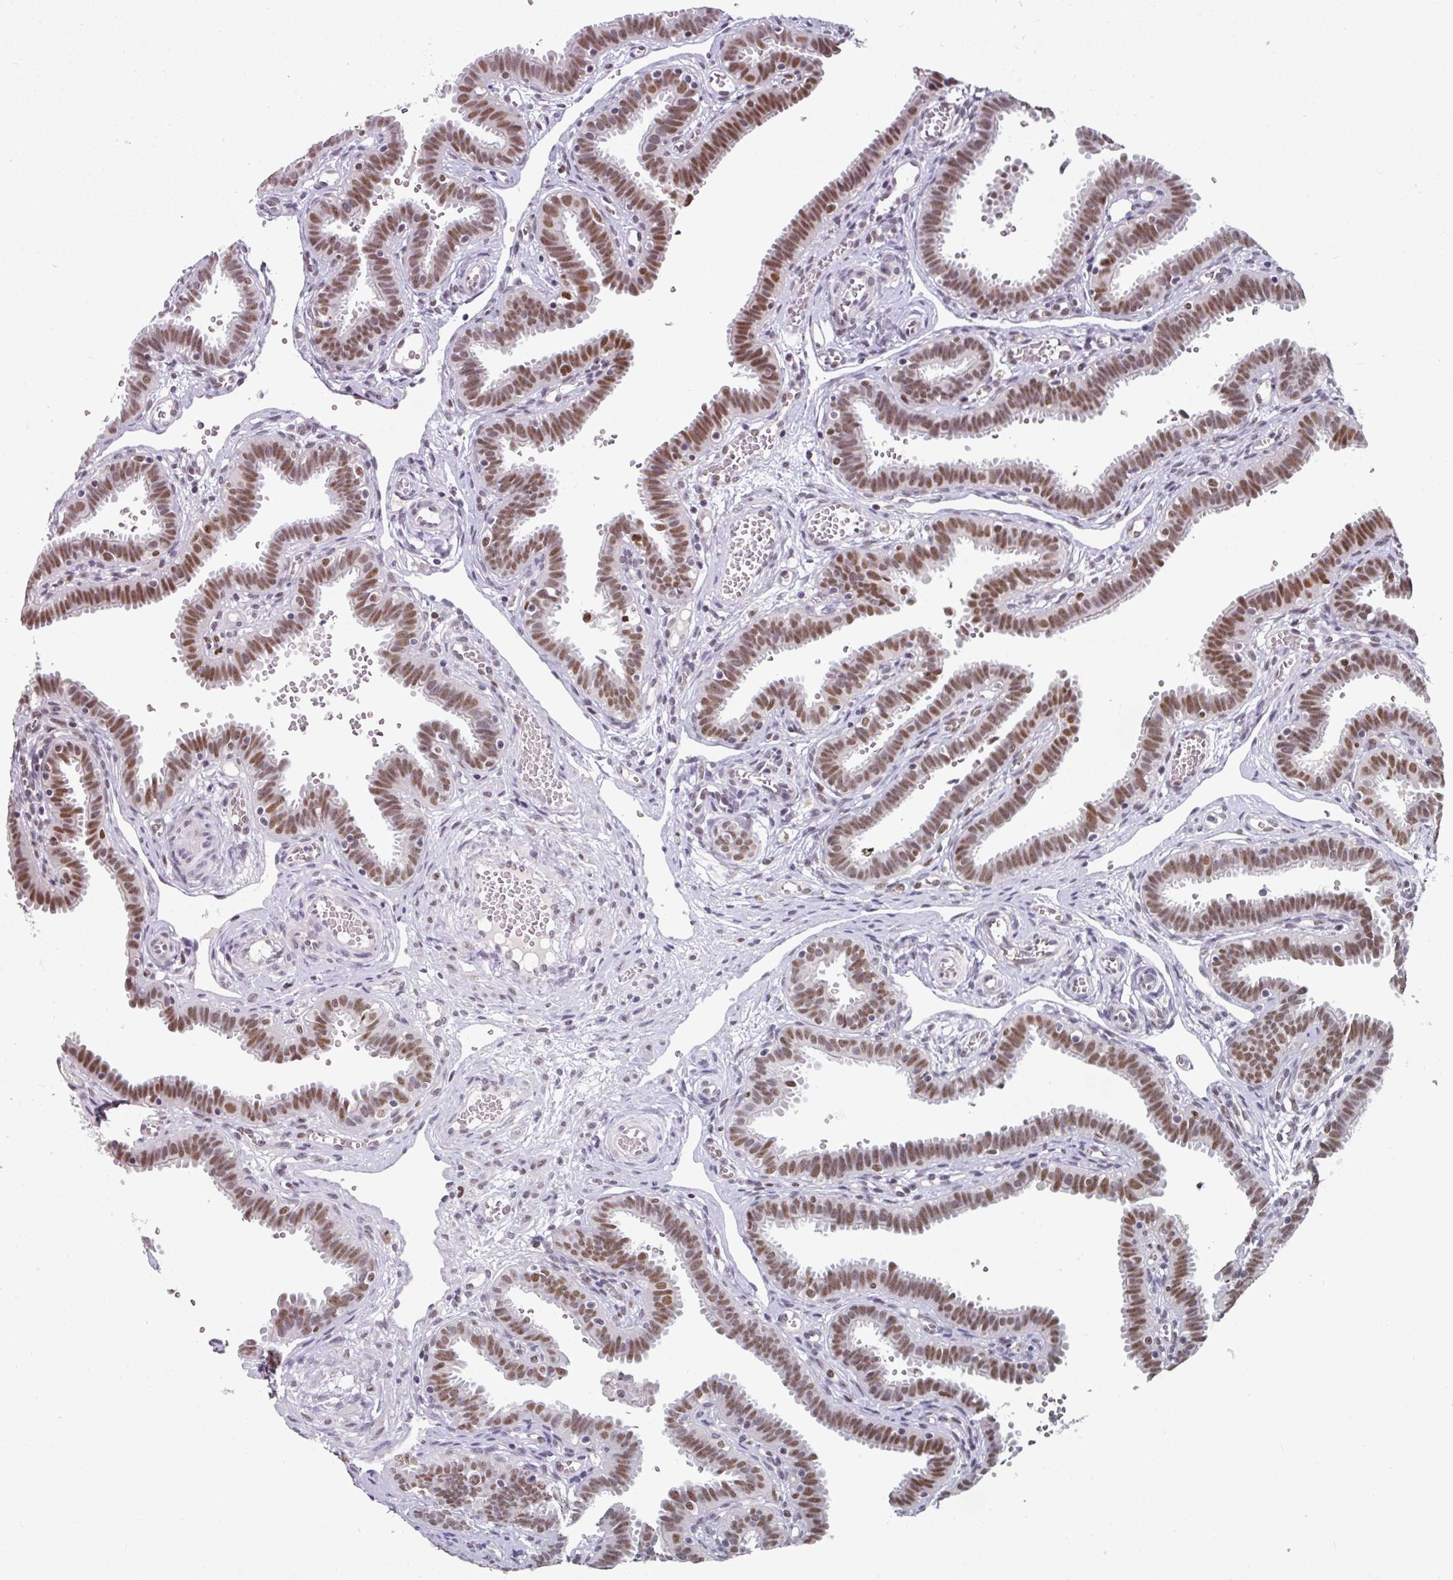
{"staining": {"intensity": "moderate", "quantity": ">75%", "location": "nuclear"}, "tissue": "fallopian tube", "cell_type": "Glandular cells", "image_type": "normal", "snomed": [{"axis": "morphology", "description": "Normal tissue, NOS"}, {"axis": "topography", "description": "Fallopian tube"}], "caption": "The photomicrograph displays staining of unremarkable fallopian tube, revealing moderate nuclear protein positivity (brown color) within glandular cells.", "gene": "ENSG00000283782", "patient": {"sex": "female", "age": 37}}